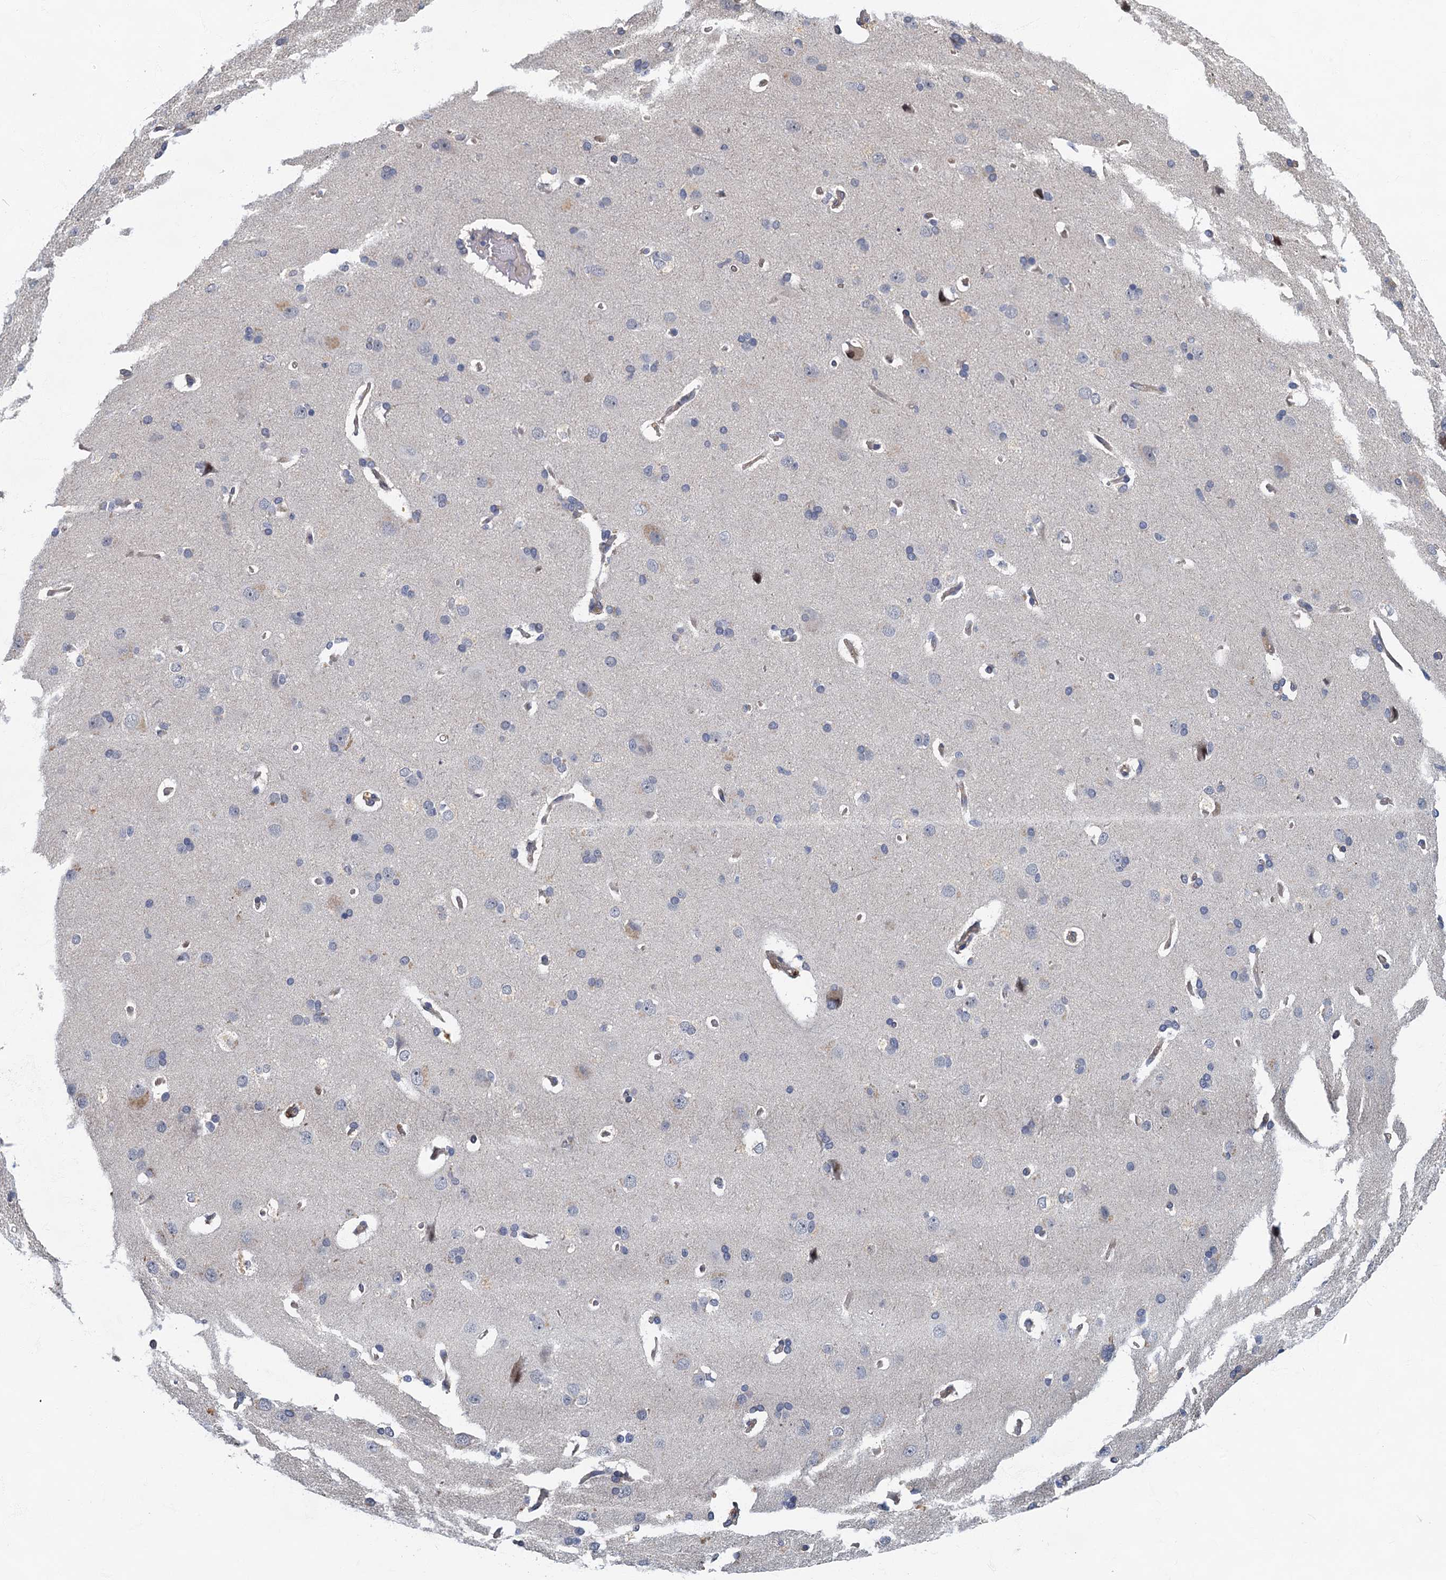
{"staining": {"intensity": "negative", "quantity": "none", "location": "none"}, "tissue": "cerebral cortex", "cell_type": "Endothelial cells", "image_type": "normal", "snomed": [{"axis": "morphology", "description": "Normal tissue, NOS"}, {"axis": "topography", "description": "Cerebral cortex"}], "caption": "Immunohistochemical staining of normal human cerebral cortex demonstrates no significant expression in endothelial cells. The staining was performed using DAB to visualize the protein expression in brown, while the nuclei were stained in blue with hematoxylin (Magnification: 20x).", "gene": "CKAP2L", "patient": {"sex": "male", "age": 62}}